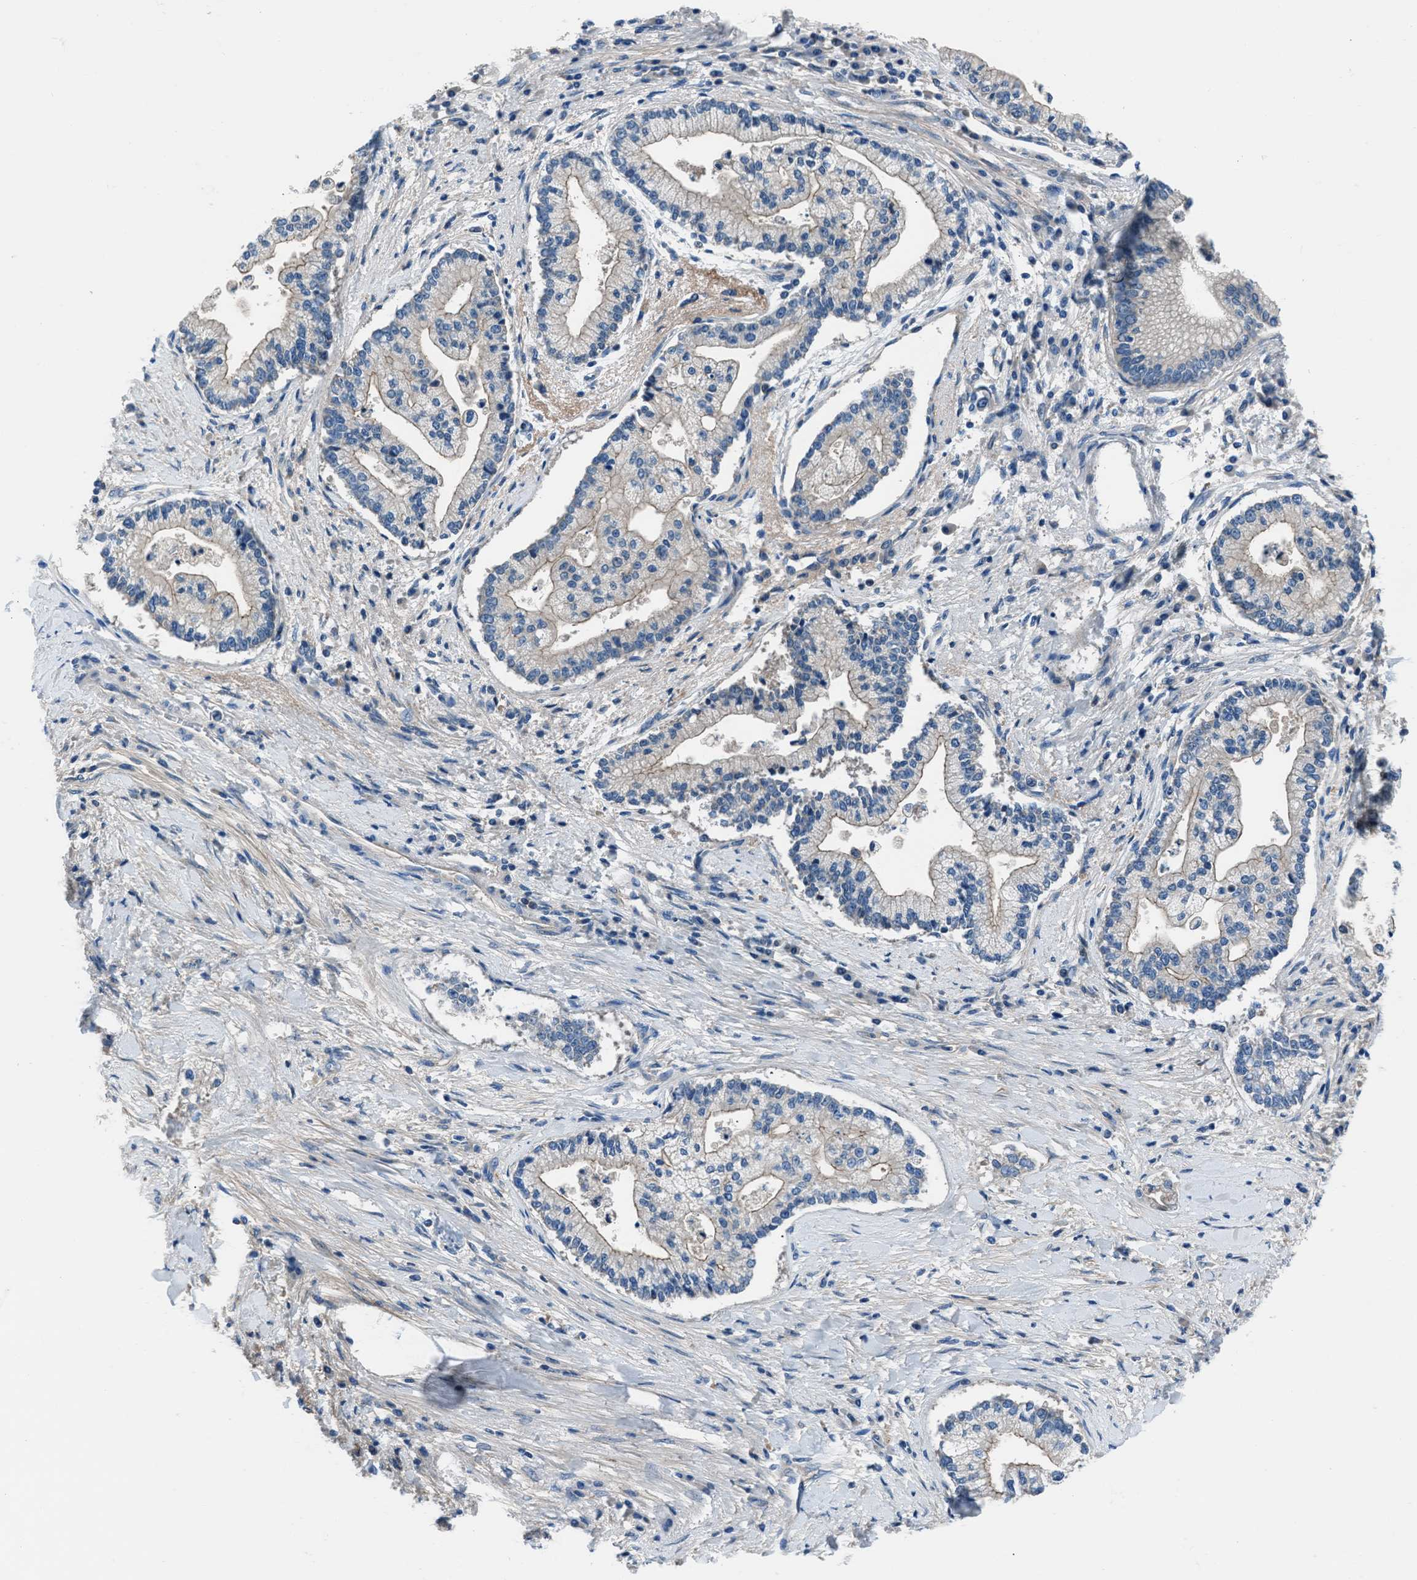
{"staining": {"intensity": "weak", "quantity": "<25%", "location": "cytoplasmic/membranous"}, "tissue": "liver cancer", "cell_type": "Tumor cells", "image_type": "cancer", "snomed": [{"axis": "morphology", "description": "Cholangiocarcinoma"}, {"axis": "topography", "description": "Liver"}], "caption": "This is a histopathology image of IHC staining of cholangiocarcinoma (liver), which shows no positivity in tumor cells.", "gene": "SLC38A6", "patient": {"sex": "male", "age": 50}}